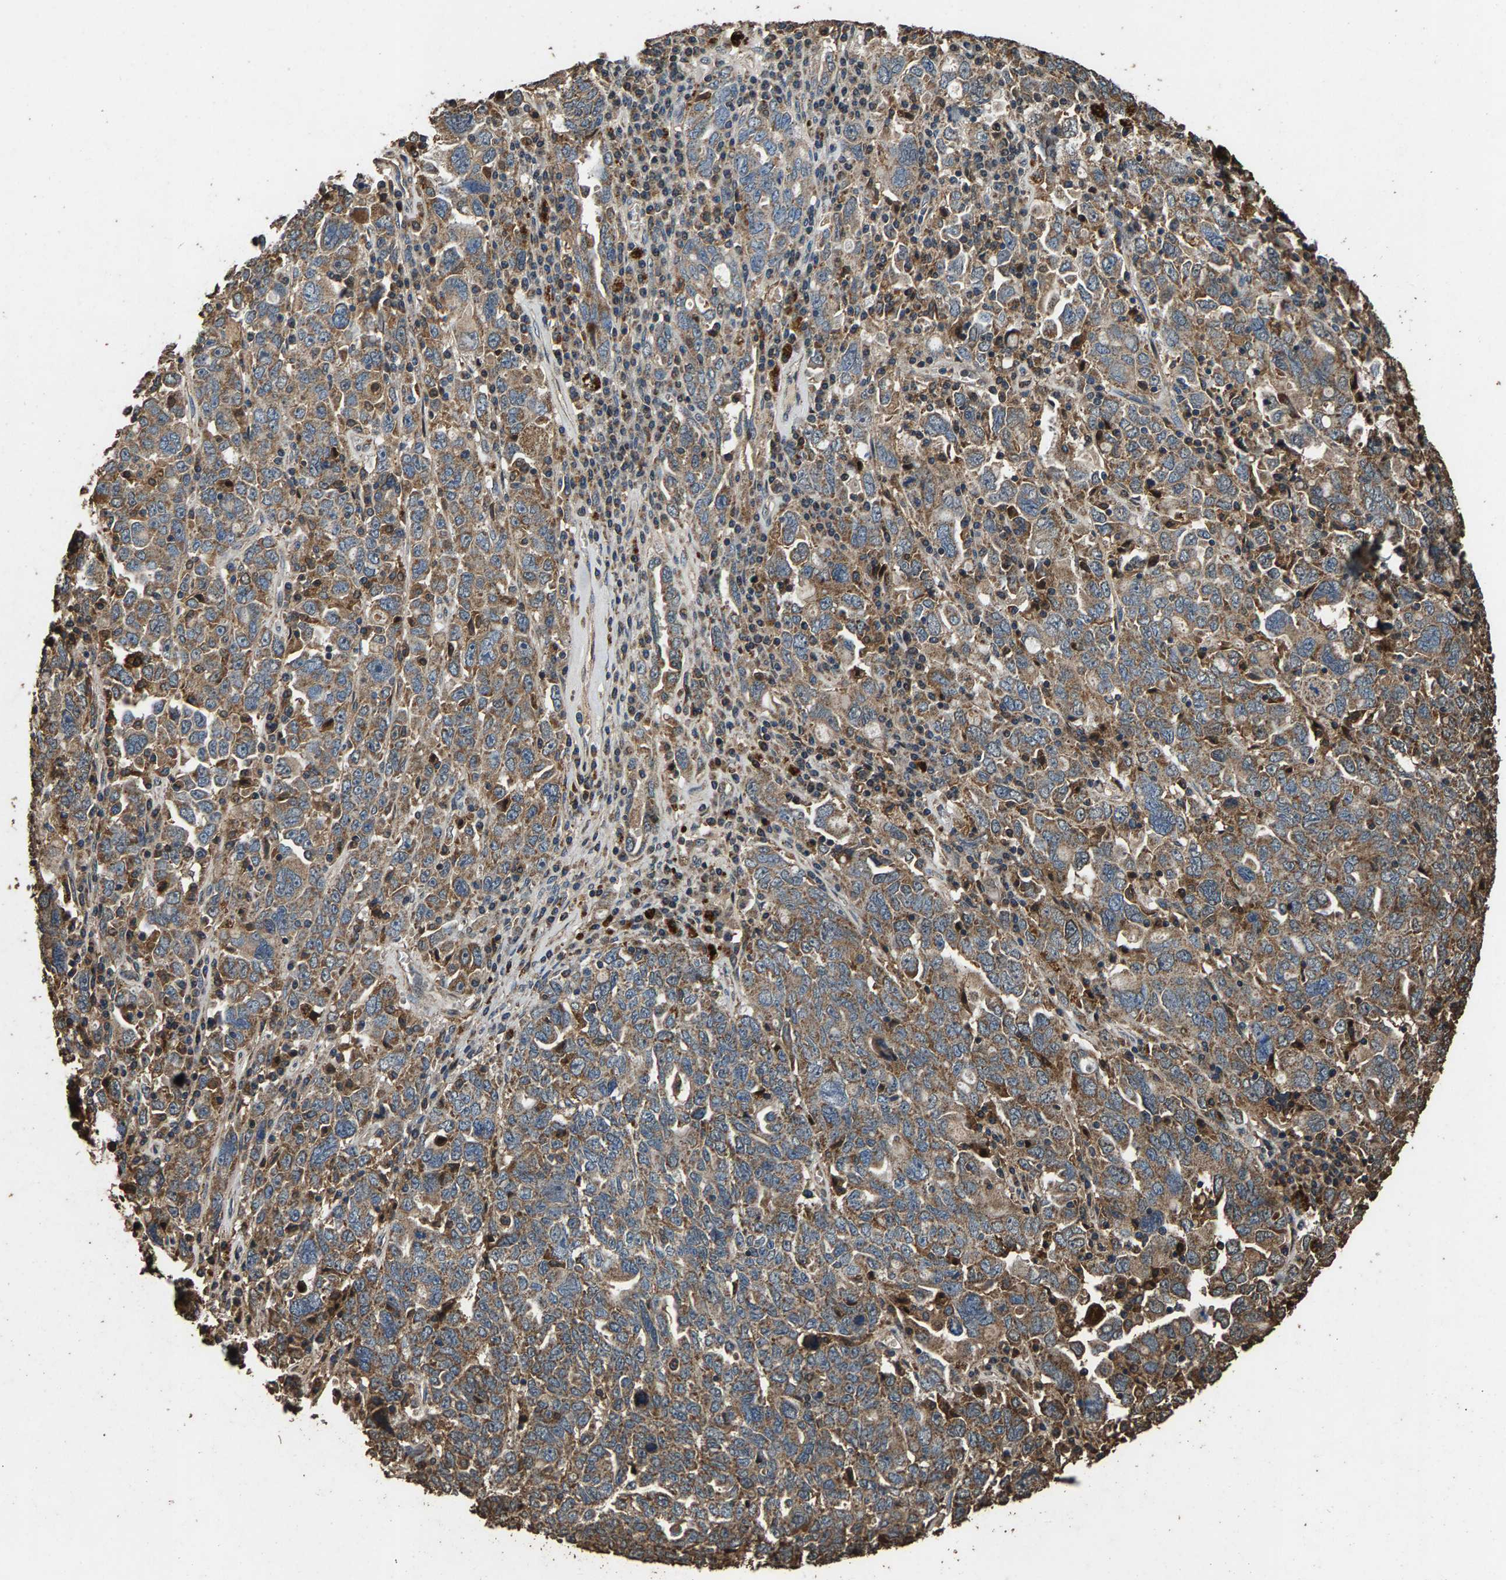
{"staining": {"intensity": "moderate", "quantity": ">75%", "location": "cytoplasmic/membranous"}, "tissue": "ovarian cancer", "cell_type": "Tumor cells", "image_type": "cancer", "snomed": [{"axis": "morphology", "description": "Carcinoma, endometroid"}, {"axis": "topography", "description": "Ovary"}], "caption": "Immunohistochemical staining of endometroid carcinoma (ovarian) displays moderate cytoplasmic/membranous protein expression in about >75% of tumor cells. (brown staining indicates protein expression, while blue staining denotes nuclei).", "gene": "MRPL27", "patient": {"sex": "female", "age": 62}}